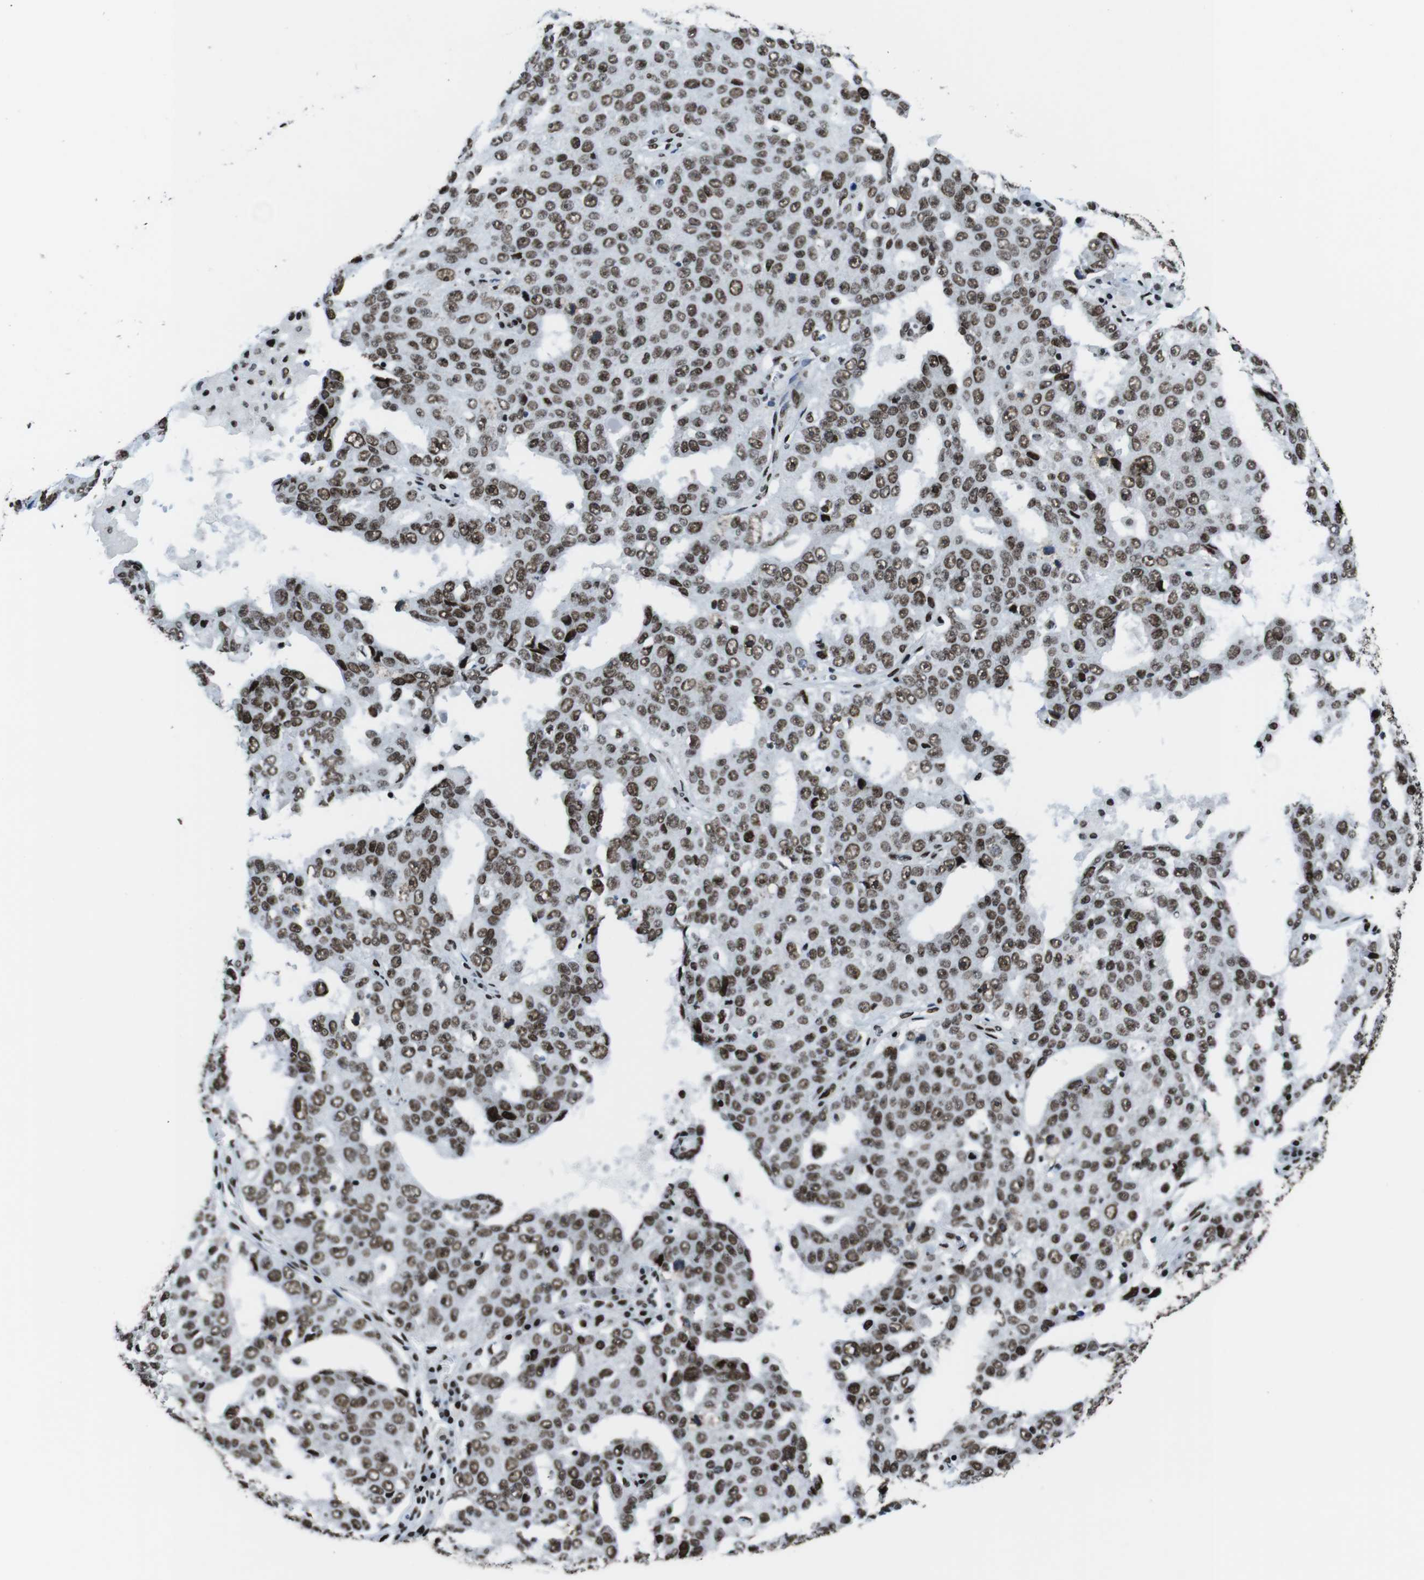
{"staining": {"intensity": "moderate", "quantity": ">75%", "location": "nuclear"}, "tissue": "ovarian cancer", "cell_type": "Tumor cells", "image_type": "cancer", "snomed": [{"axis": "morphology", "description": "Carcinoma, endometroid"}, {"axis": "topography", "description": "Ovary"}], "caption": "Immunohistochemistry micrograph of neoplastic tissue: ovarian cancer stained using immunohistochemistry shows medium levels of moderate protein expression localized specifically in the nuclear of tumor cells, appearing as a nuclear brown color.", "gene": "CITED2", "patient": {"sex": "female", "age": 62}}